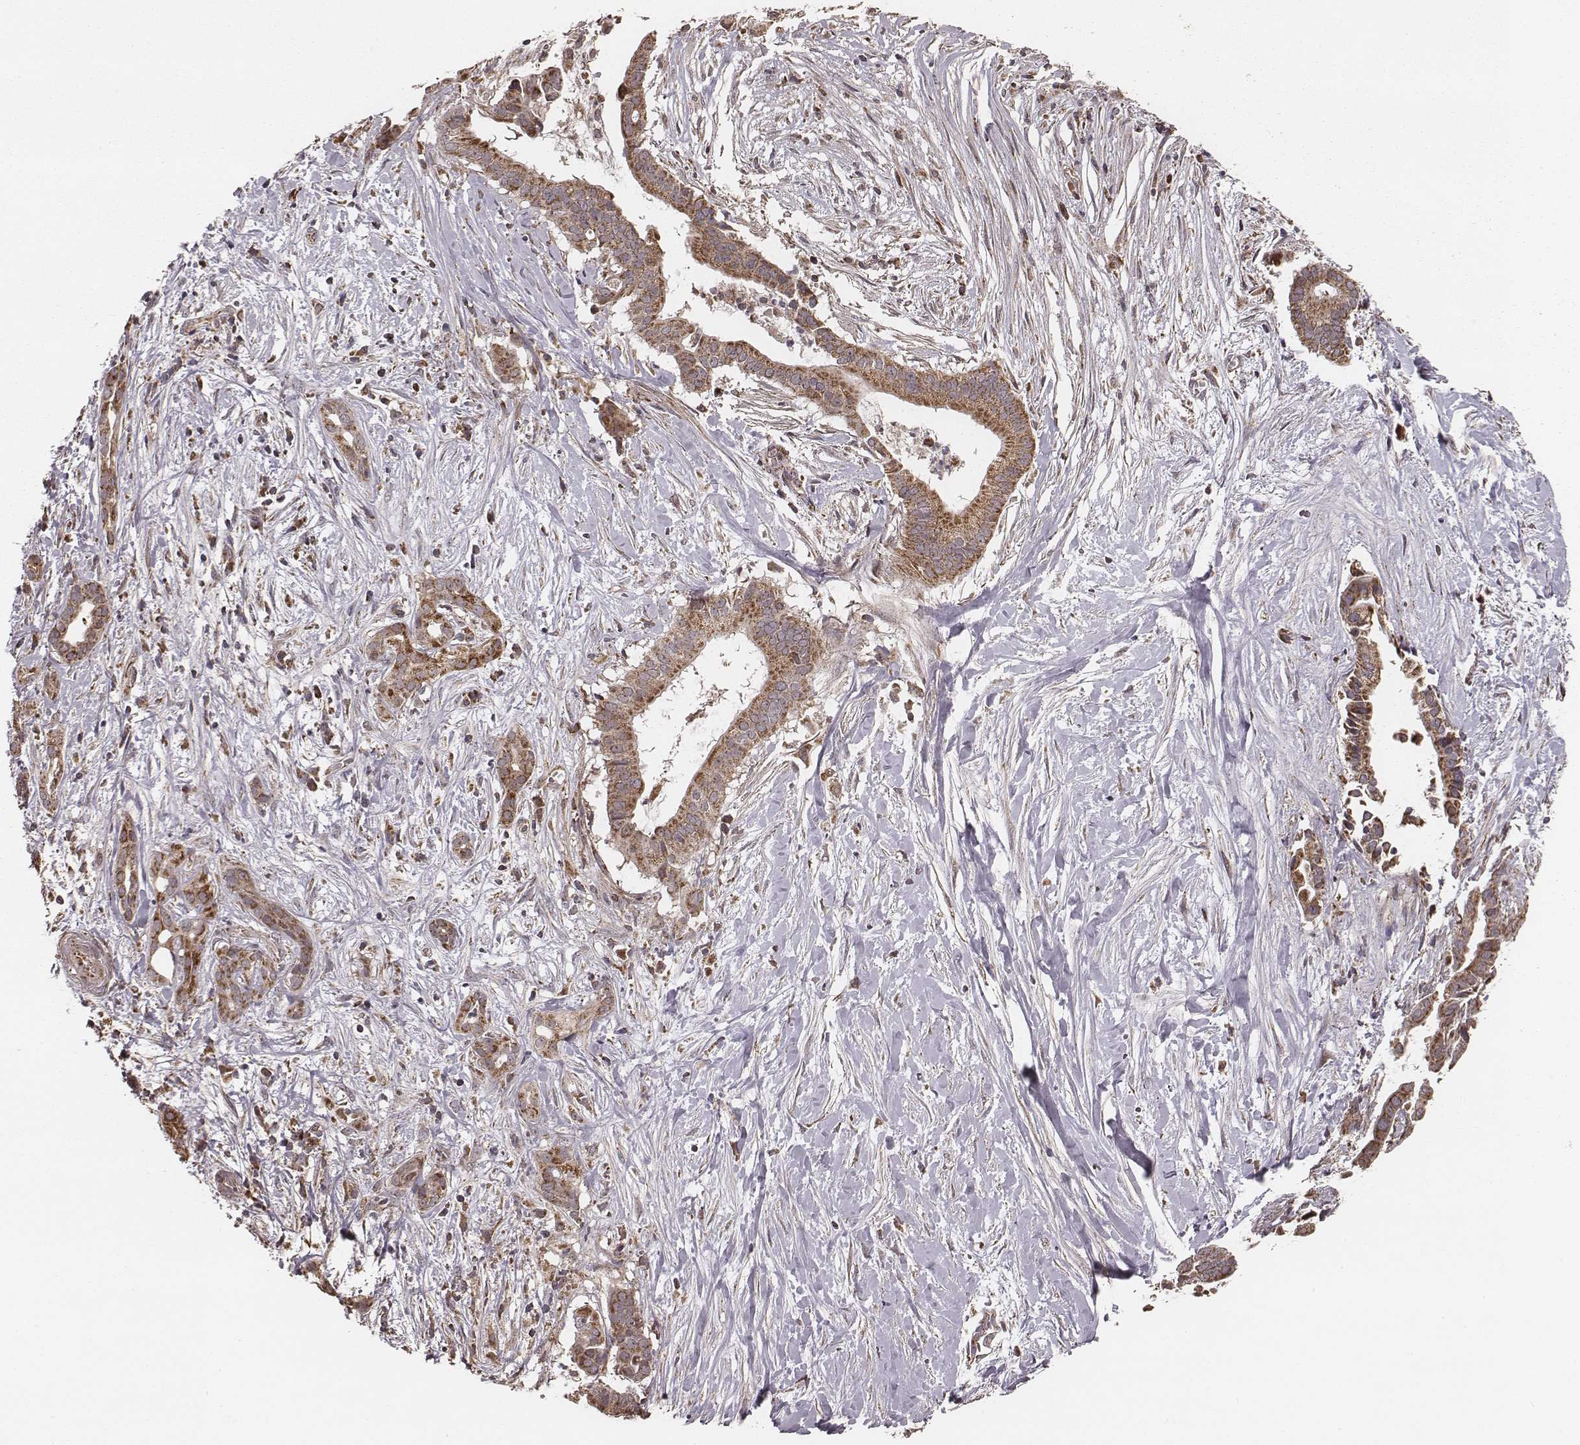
{"staining": {"intensity": "moderate", "quantity": ">75%", "location": "cytoplasmic/membranous"}, "tissue": "pancreatic cancer", "cell_type": "Tumor cells", "image_type": "cancer", "snomed": [{"axis": "morphology", "description": "Adenocarcinoma, NOS"}, {"axis": "topography", "description": "Pancreas"}], "caption": "Immunohistochemical staining of pancreatic cancer (adenocarcinoma) reveals medium levels of moderate cytoplasmic/membranous positivity in about >75% of tumor cells.", "gene": "ZDHHC21", "patient": {"sex": "male", "age": 61}}